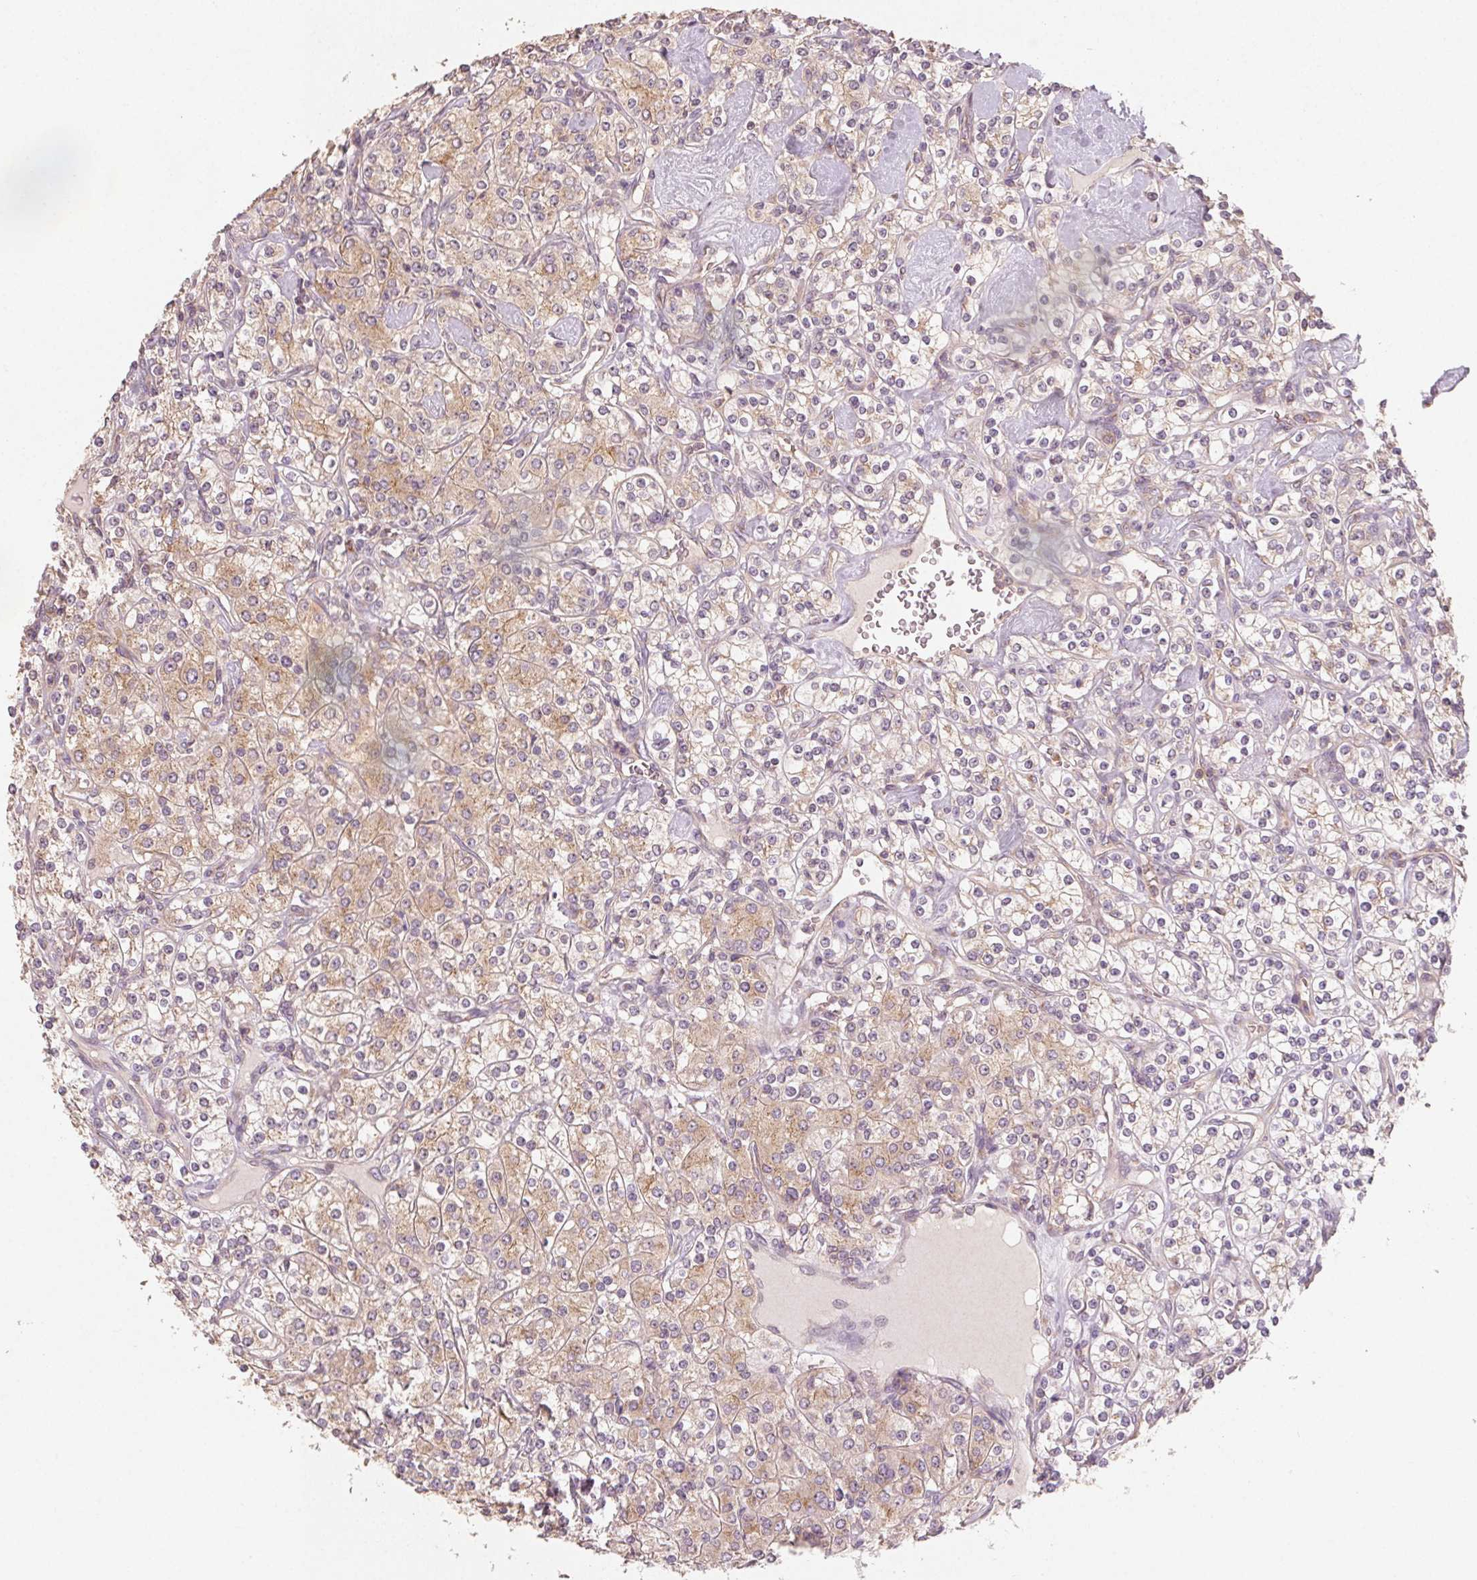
{"staining": {"intensity": "weak", "quantity": "25%-75%", "location": "cytoplasmic/membranous"}, "tissue": "renal cancer", "cell_type": "Tumor cells", "image_type": "cancer", "snomed": [{"axis": "morphology", "description": "Adenocarcinoma, NOS"}, {"axis": "topography", "description": "Kidney"}], "caption": "Immunohistochemistry (IHC) staining of renal cancer (adenocarcinoma), which shows low levels of weak cytoplasmic/membranous staining in about 25%-75% of tumor cells indicating weak cytoplasmic/membranous protein staining. The staining was performed using DAB (brown) for protein detection and nuclei were counterstained in hematoxylin (blue).", "gene": "AP1S1", "patient": {"sex": "male", "age": 77}}